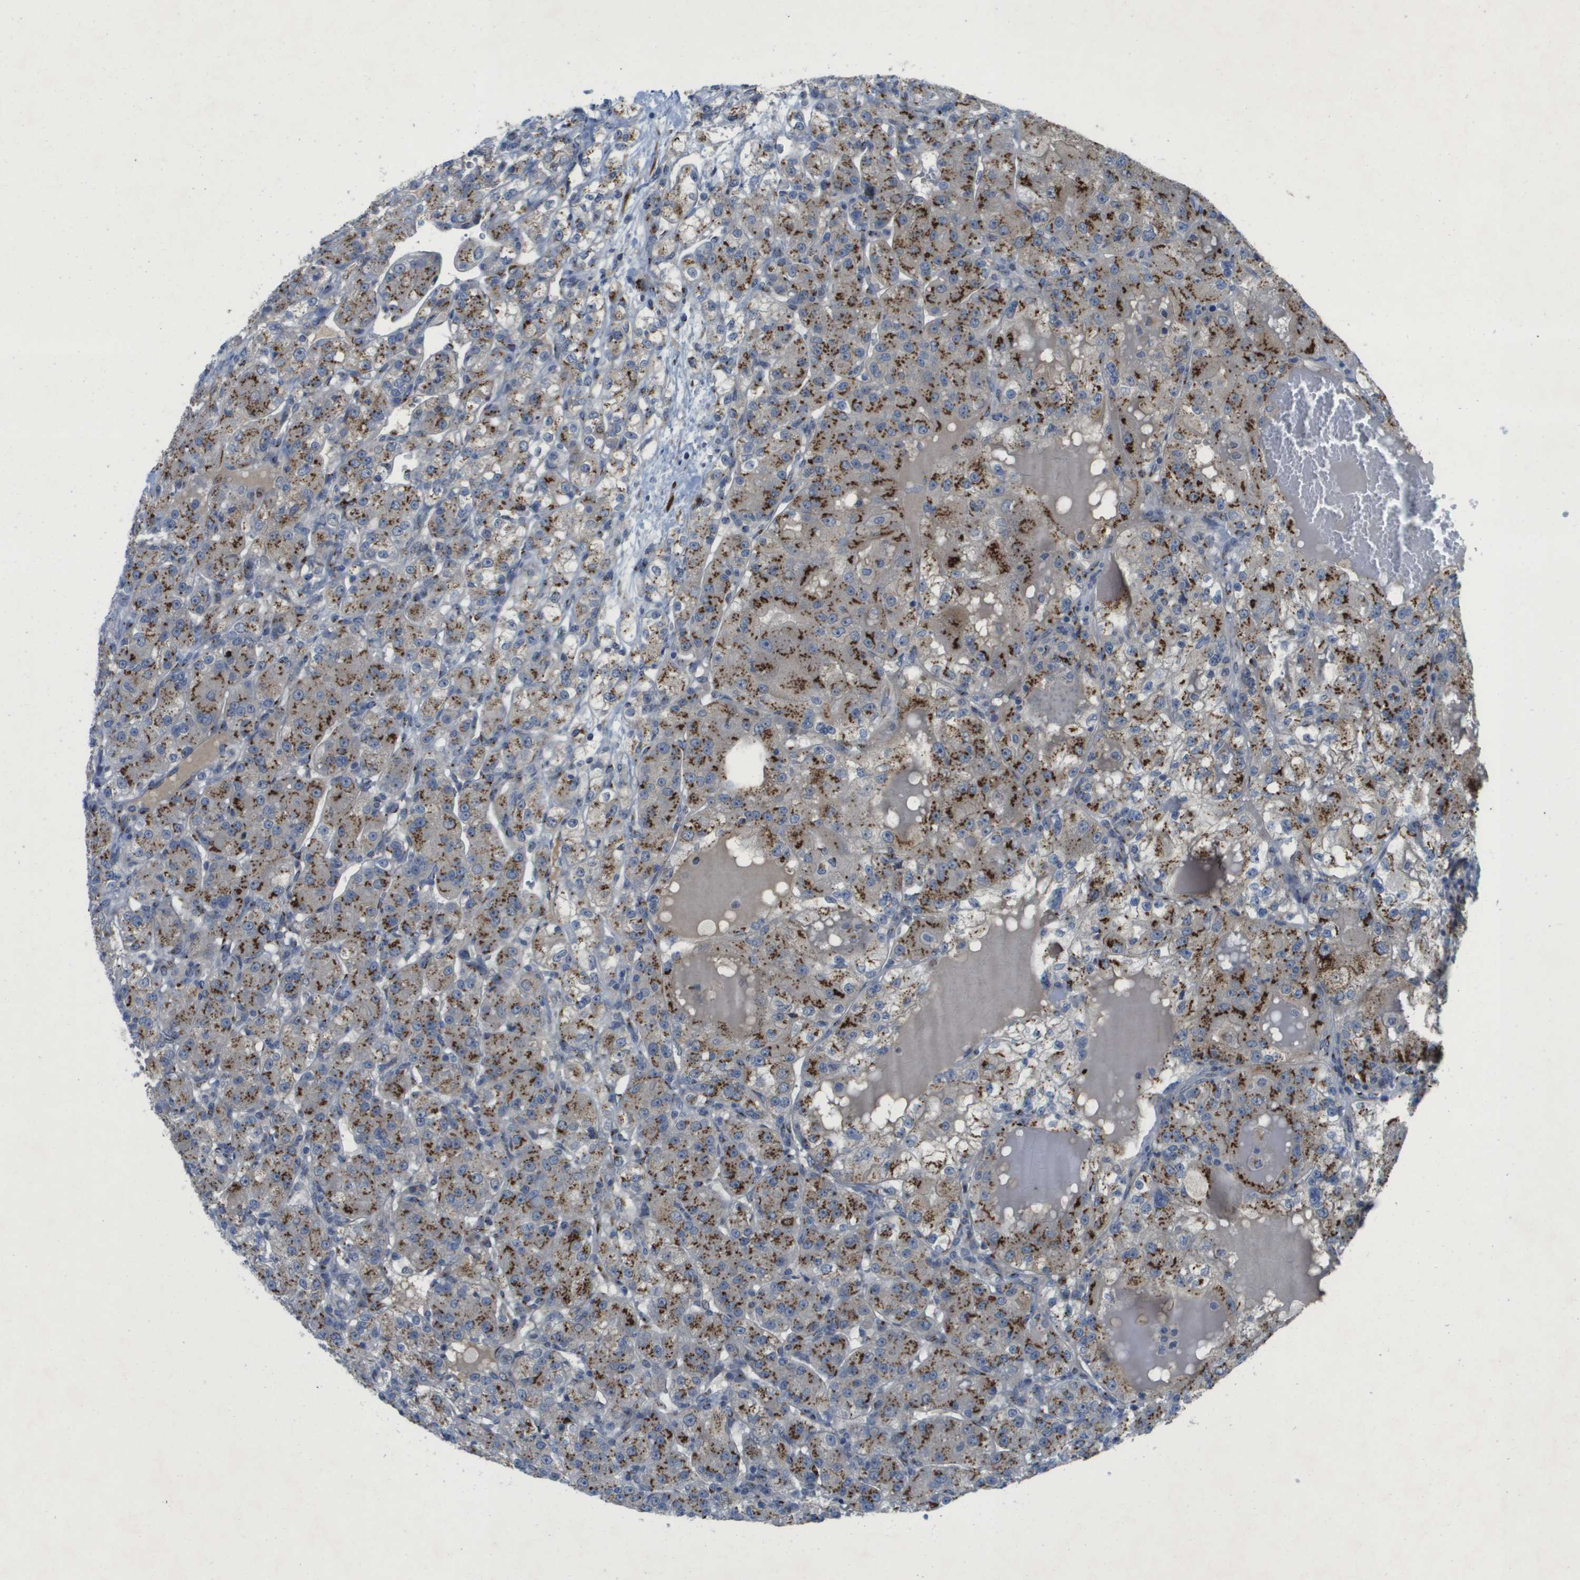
{"staining": {"intensity": "moderate", "quantity": ">75%", "location": "cytoplasmic/membranous"}, "tissue": "renal cancer", "cell_type": "Tumor cells", "image_type": "cancer", "snomed": [{"axis": "morphology", "description": "Normal tissue, NOS"}, {"axis": "morphology", "description": "Adenocarcinoma, NOS"}, {"axis": "topography", "description": "Kidney"}], "caption": "Tumor cells show medium levels of moderate cytoplasmic/membranous staining in approximately >75% of cells in renal adenocarcinoma.", "gene": "QSOX2", "patient": {"sex": "male", "age": 61}}